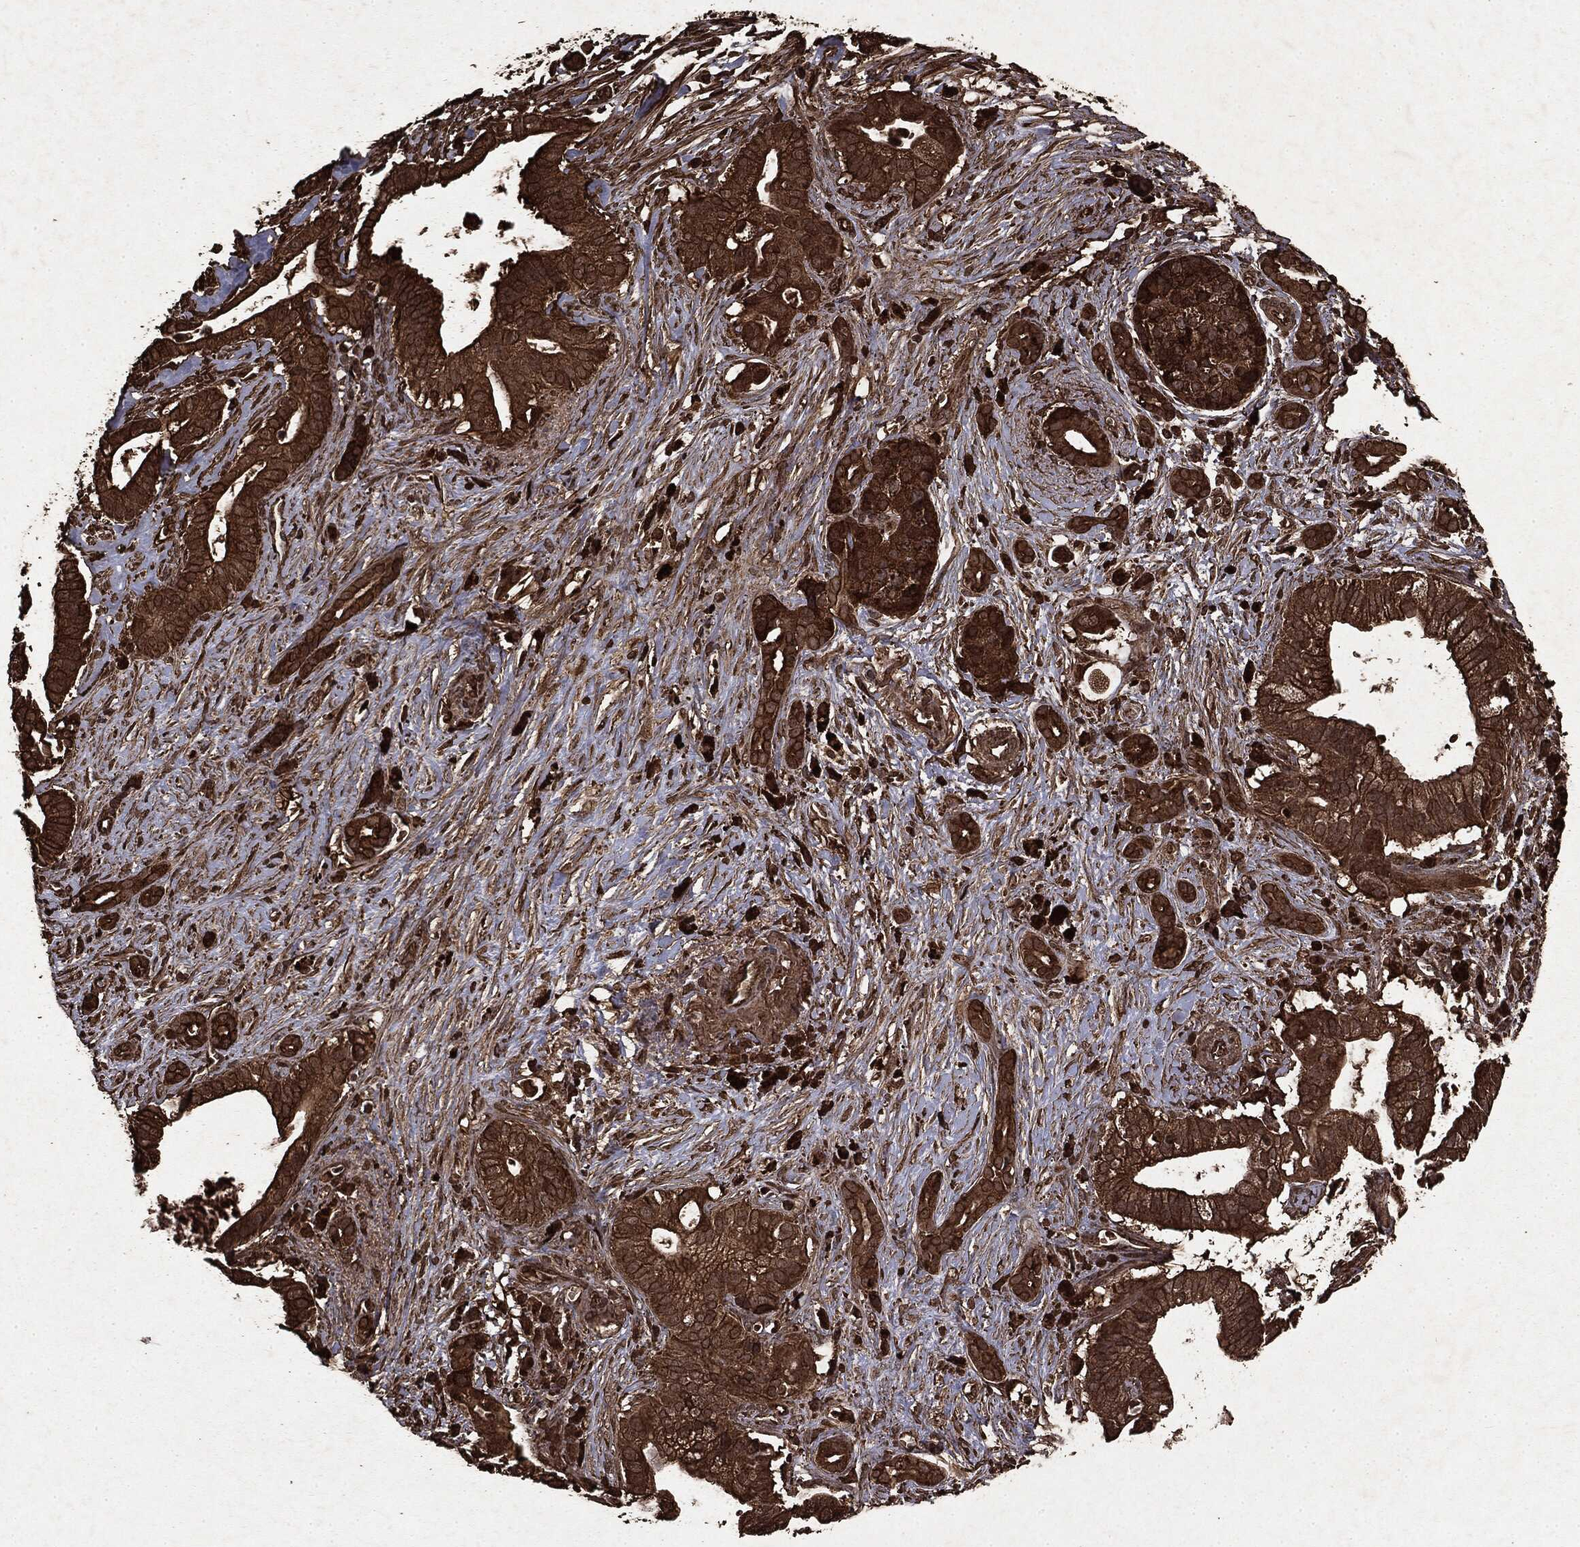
{"staining": {"intensity": "strong", "quantity": ">75%", "location": "cytoplasmic/membranous"}, "tissue": "pancreatic cancer", "cell_type": "Tumor cells", "image_type": "cancer", "snomed": [{"axis": "morphology", "description": "Adenocarcinoma, NOS"}, {"axis": "topography", "description": "Pancreas"}], "caption": "Immunohistochemistry (IHC) photomicrograph of neoplastic tissue: human adenocarcinoma (pancreatic) stained using immunohistochemistry displays high levels of strong protein expression localized specifically in the cytoplasmic/membranous of tumor cells, appearing as a cytoplasmic/membranous brown color.", "gene": "ARAF", "patient": {"sex": "male", "age": 61}}